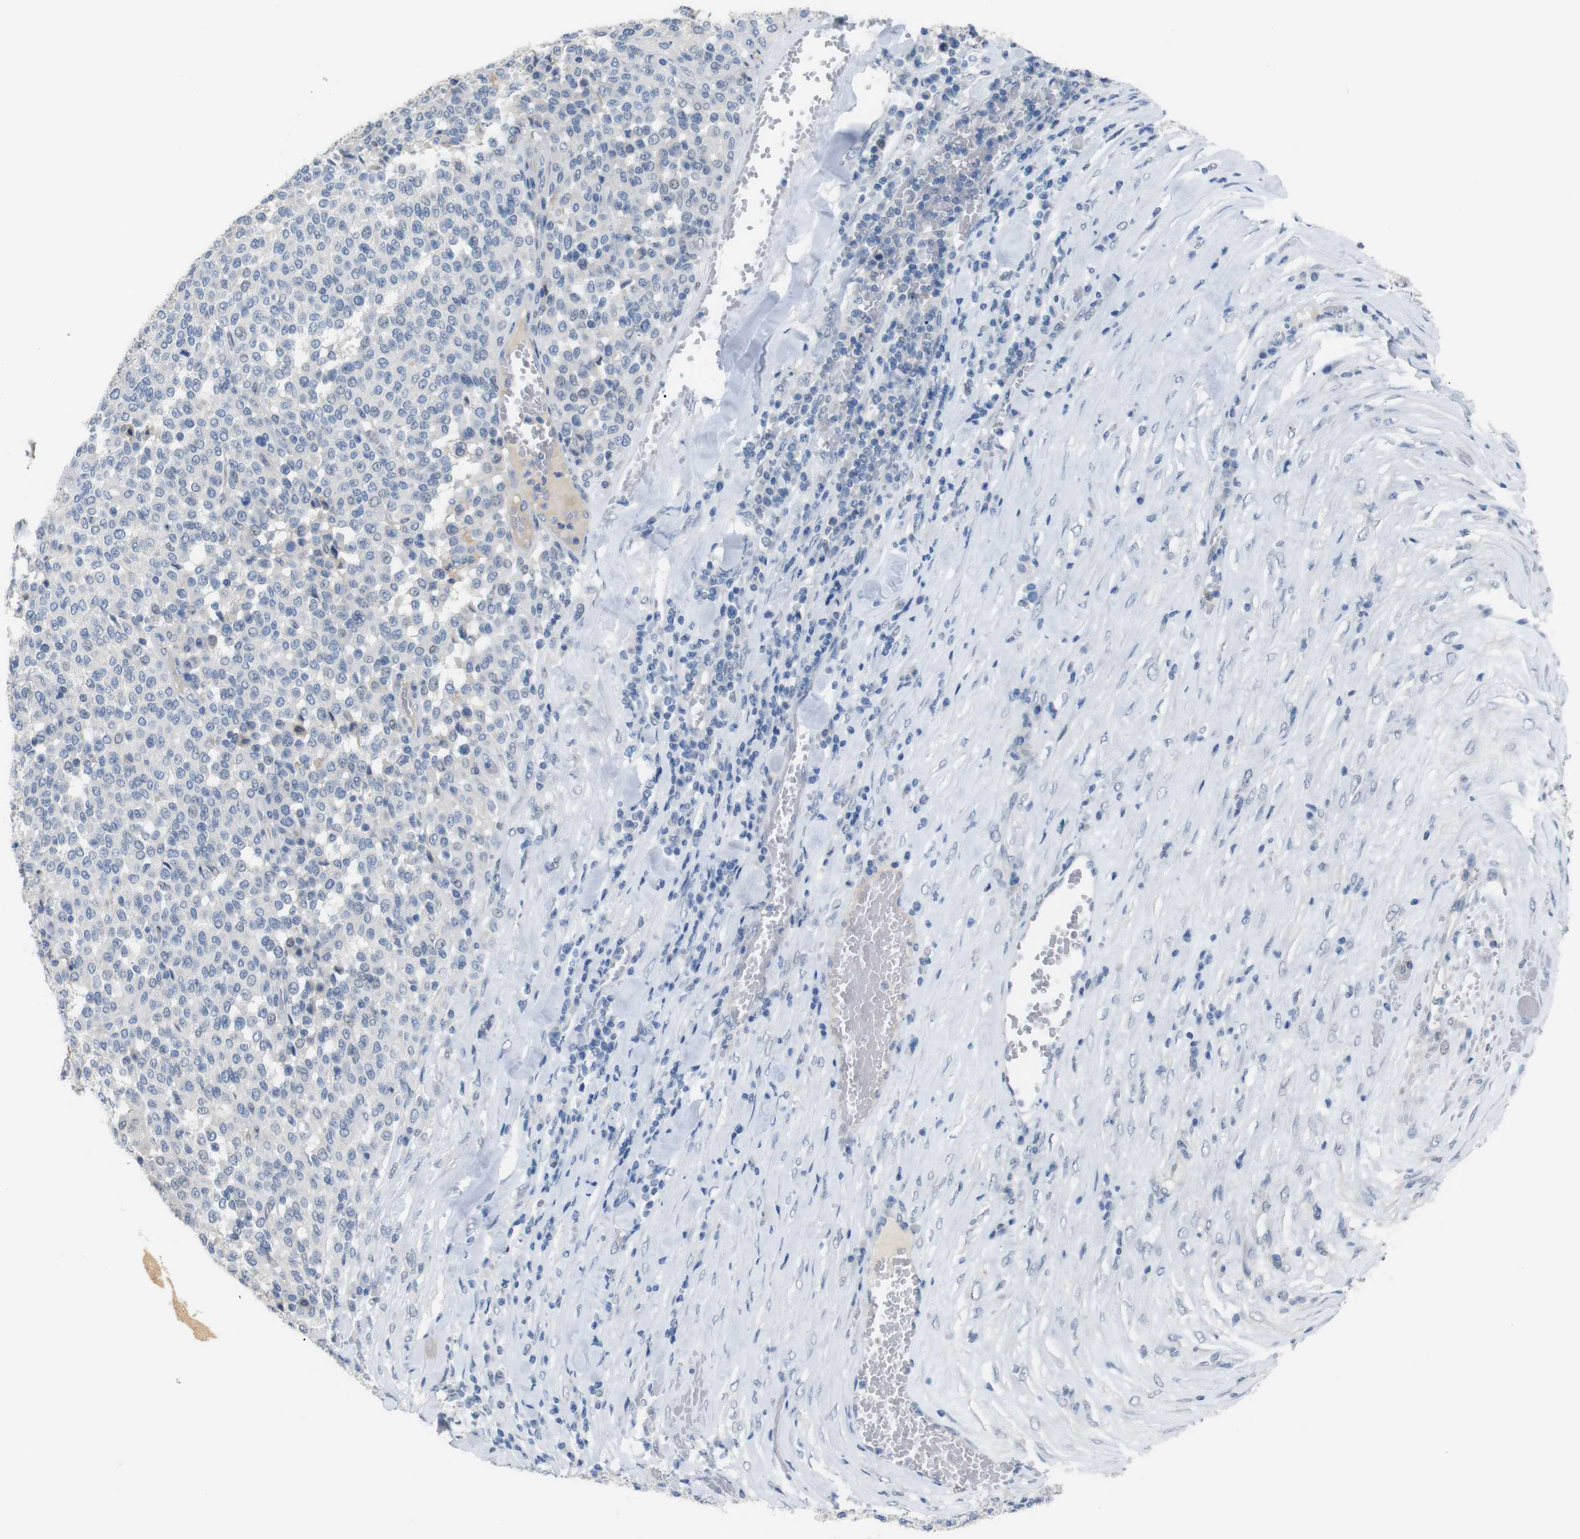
{"staining": {"intensity": "negative", "quantity": "none", "location": "none"}, "tissue": "melanoma", "cell_type": "Tumor cells", "image_type": "cancer", "snomed": [{"axis": "morphology", "description": "Malignant melanoma, Metastatic site"}, {"axis": "topography", "description": "Pancreas"}], "caption": "Immunohistochemistry (IHC) photomicrograph of neoplastic tissue: human malignant melanoma (metastatic site) stained with DAB (3,3'-diaminobenzidine) reveals no significant protein expression in tumor cells.", "gene": "CHRM5", "patient": {"sex": "female", "age": 30}}